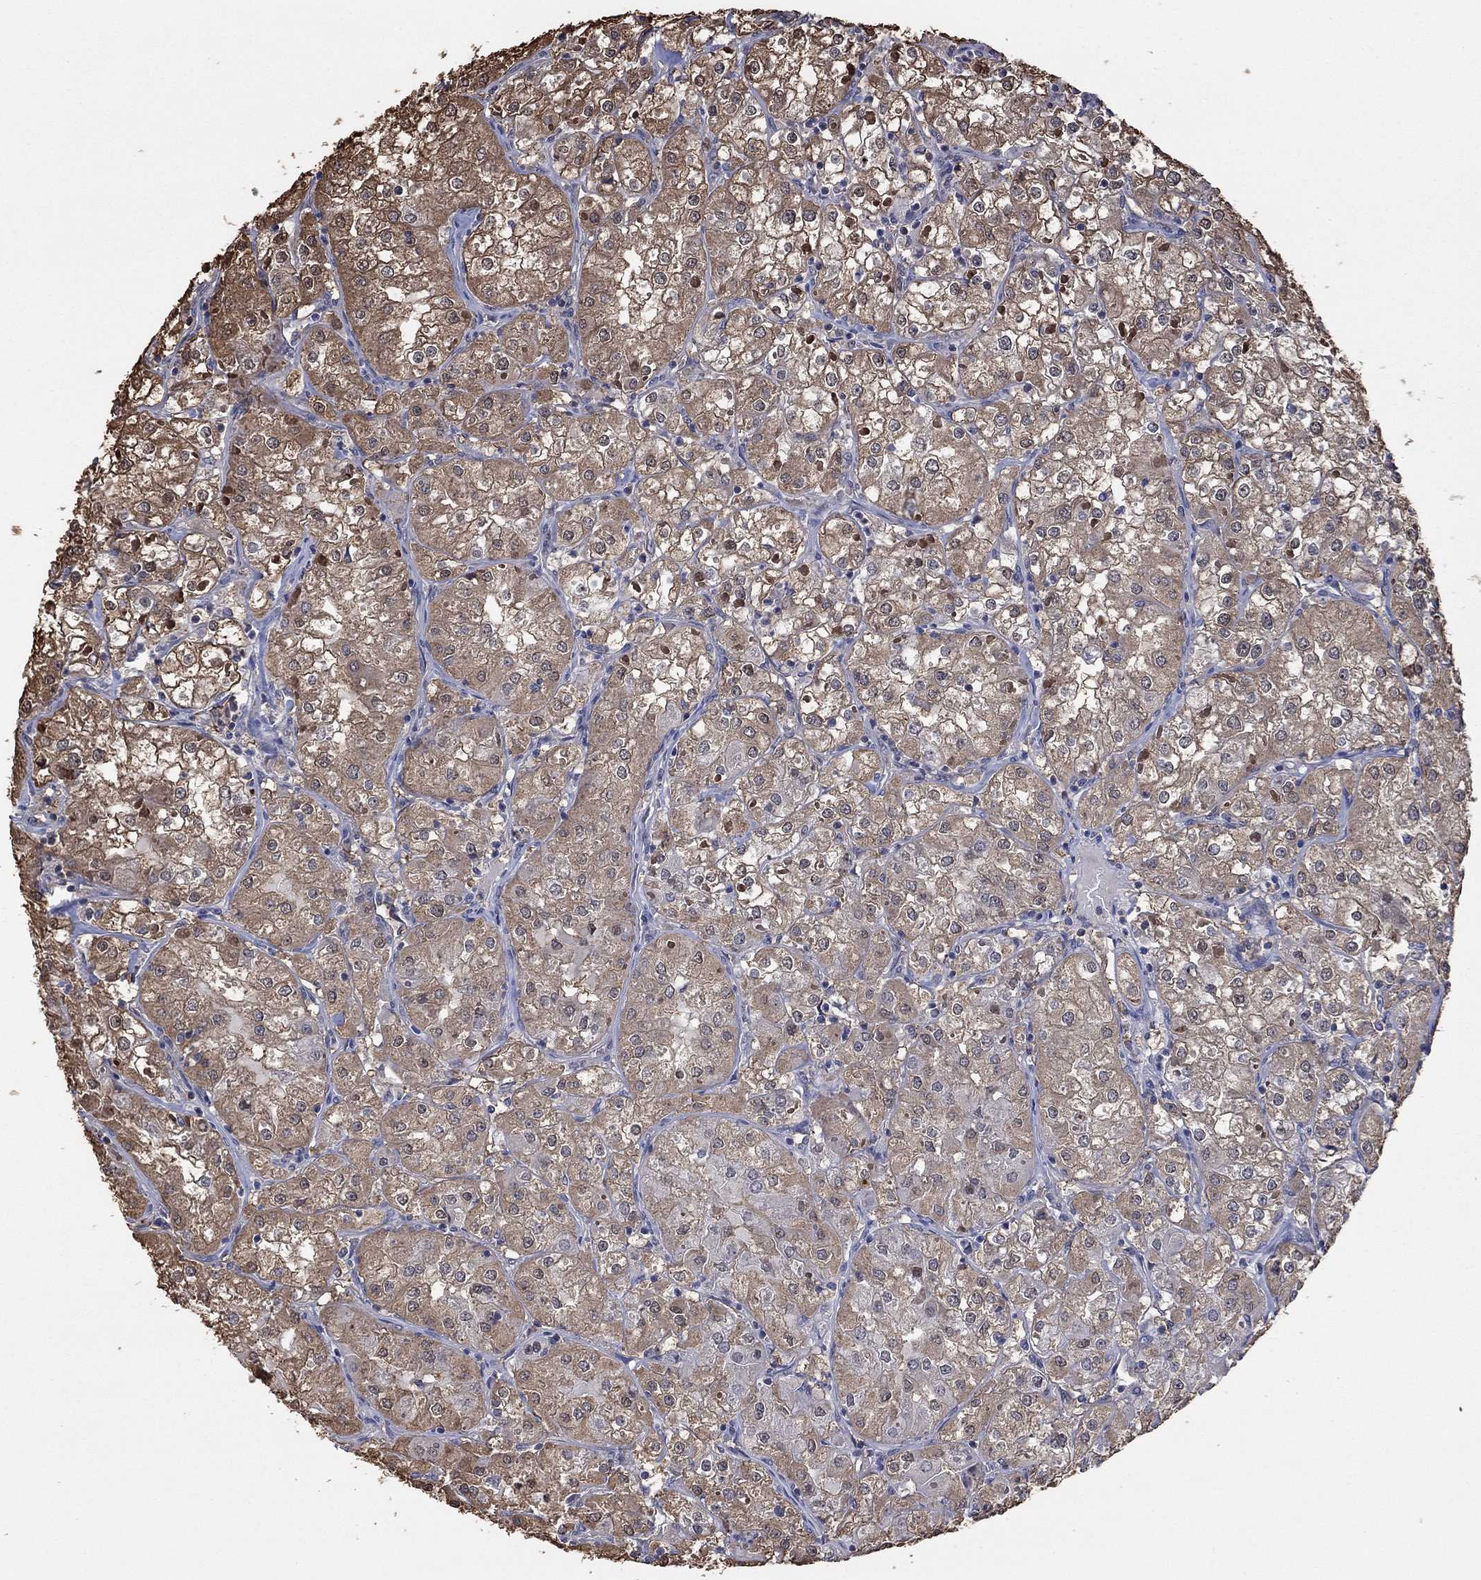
{"staining": {"intensity": "moderate", "quantity": "25%-75%", "location": "cytoplasmic/membranous"}, "tissue": "renal cancer", "cell_type": "Tumor cells", "image_type": "cancer", "snomed": [{"axis": "morphology", "description": "Adenocarcinoma, NOS"}, {"axis": "topography", "description": "Kidney"}], "caption": "A high-resolution histopathology image shows immunohistochemistry staining of adenocarcinoma (renal), which demonstrates moderate cytoplasmic/membranous staining in about 25%-75% of tumor cells.", "gene": "RNF114", "patient": {"sex": "male", "age": 77}}